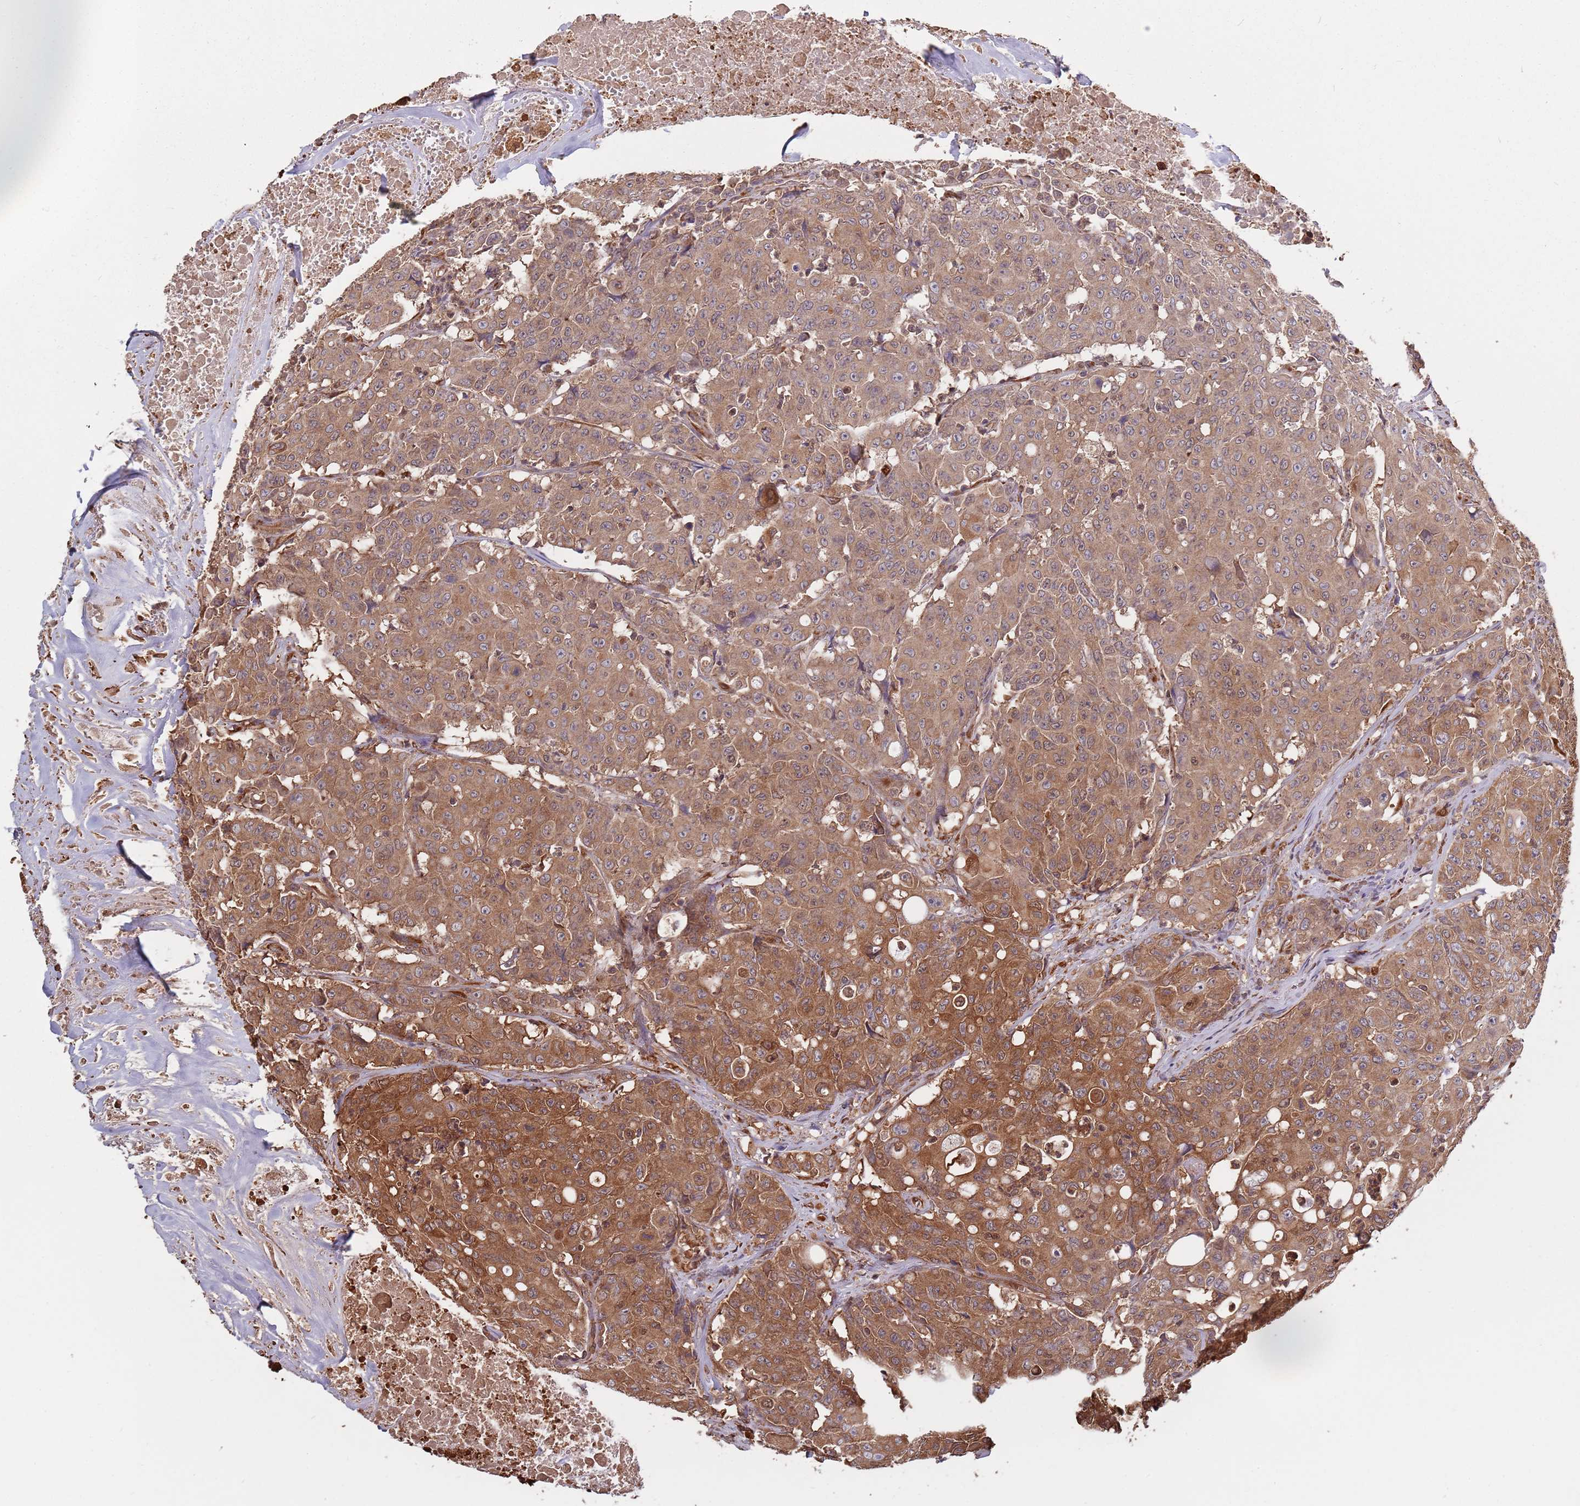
{"staining": {"intensity": "moderate", "quantity": ">75%", "location": "cytoplasmic/membranous,nuclear"}, "tissue": "colorectal cancer", "cell_type": "Tumor cells", "image_type": "cancer", "snomed": [{"axis": "morphology", "description": "Adenocarcinoma, NOS"}, {"axis": "topography", "description": "Colon"}], "caption": "Tumor cells display medium levels of moderate cytoplasmic/membranous and nuclear positivity in about >75% of cells in colorectal adenocarcinoma.", "gene": "COG4", "patient": {"sex": "male", "age": 51}}